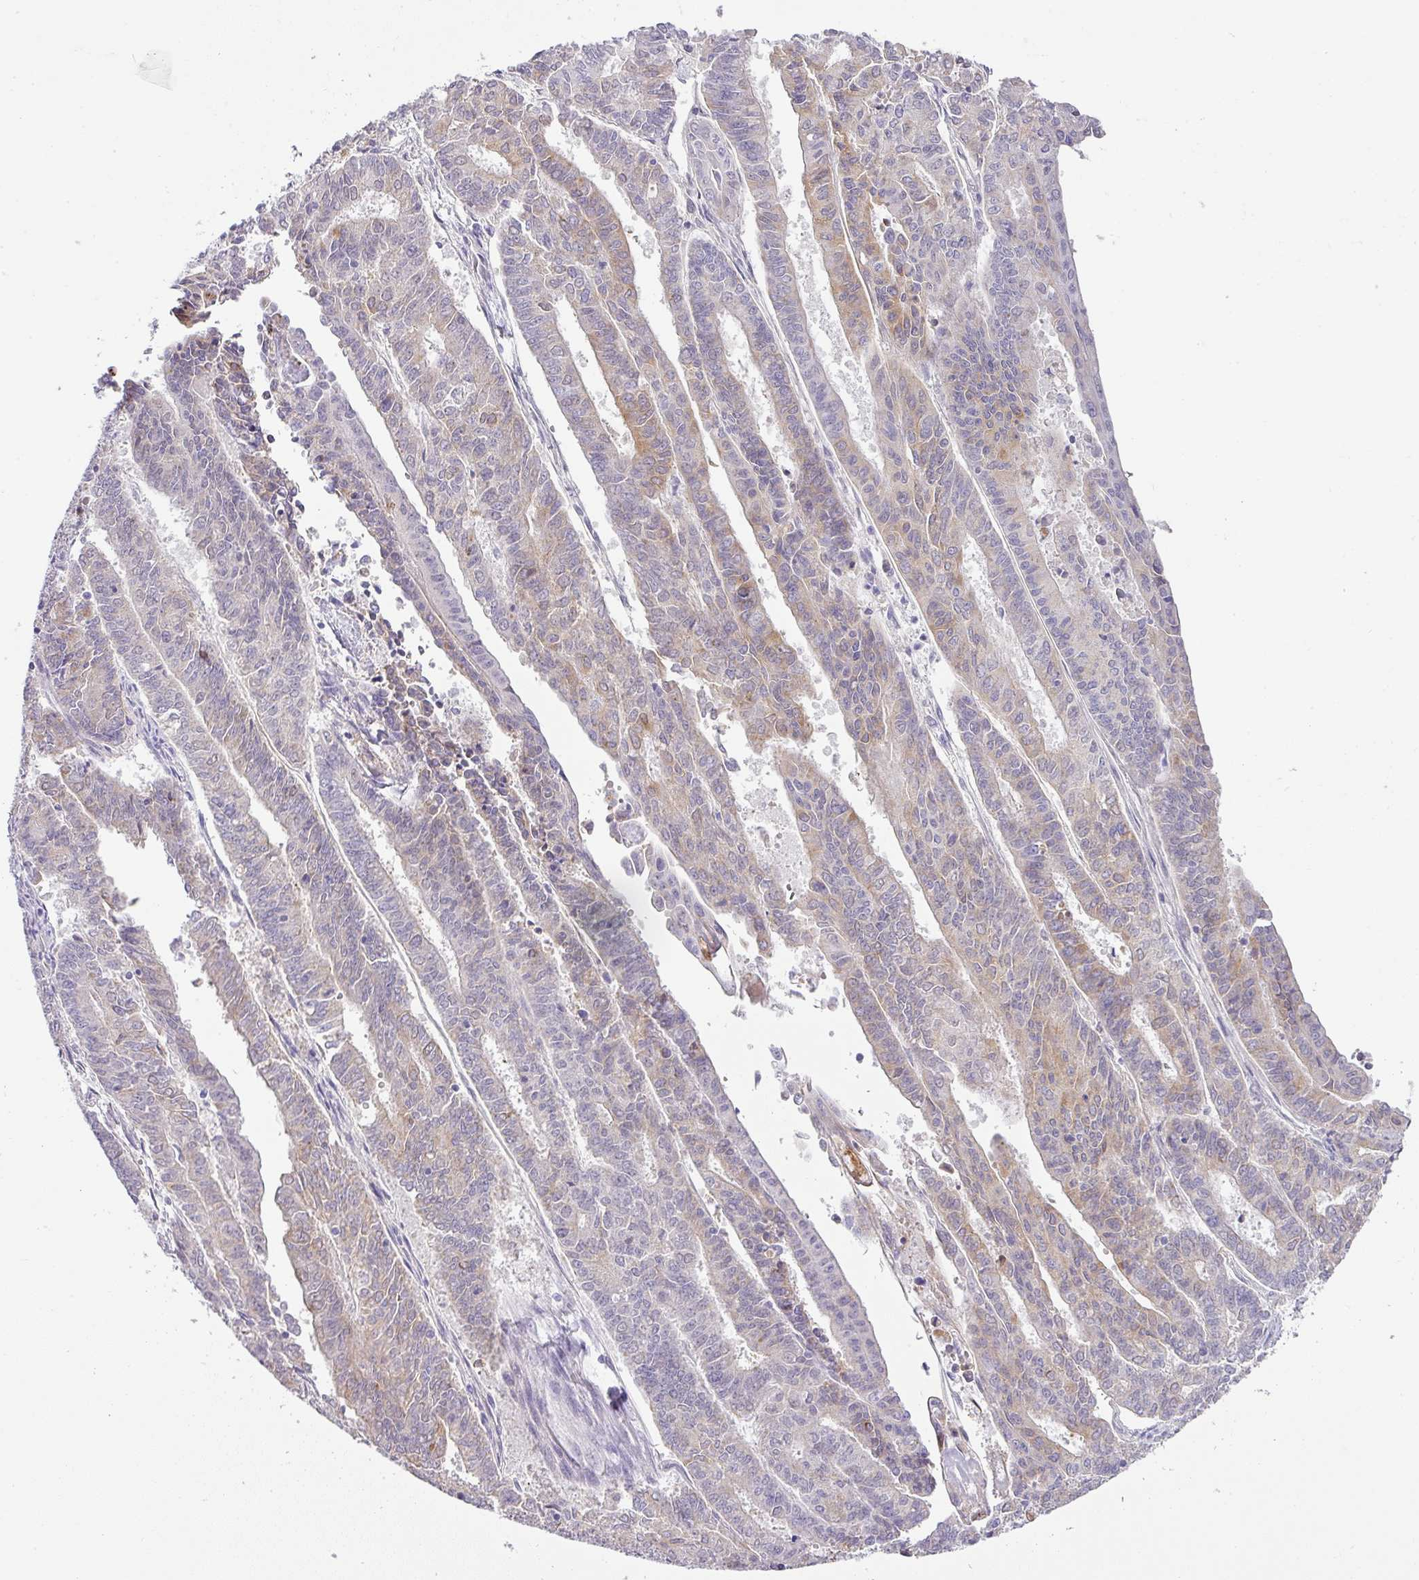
{"staining": {"intensity": "weak", "quantity": "25%-75%", "location": "cytoplasmic/membranous"}, "tissue": "endometrial cancer", "cell_type": "Tumor cells", "image_type": "cancer", "snomed": [{"axis": "morphology", "description": "Adenocarcinoma, NOS"}, {"axis": "topography", "description": "Endometrium"}], "caption": "A micrograph of endometrial adenocarcinoma stained for a protein displays weak cytoplasmic/membranous brown staining in tumor cells.", "gene": "FGF17", "patient": {"sex": "female", "age": 59}}